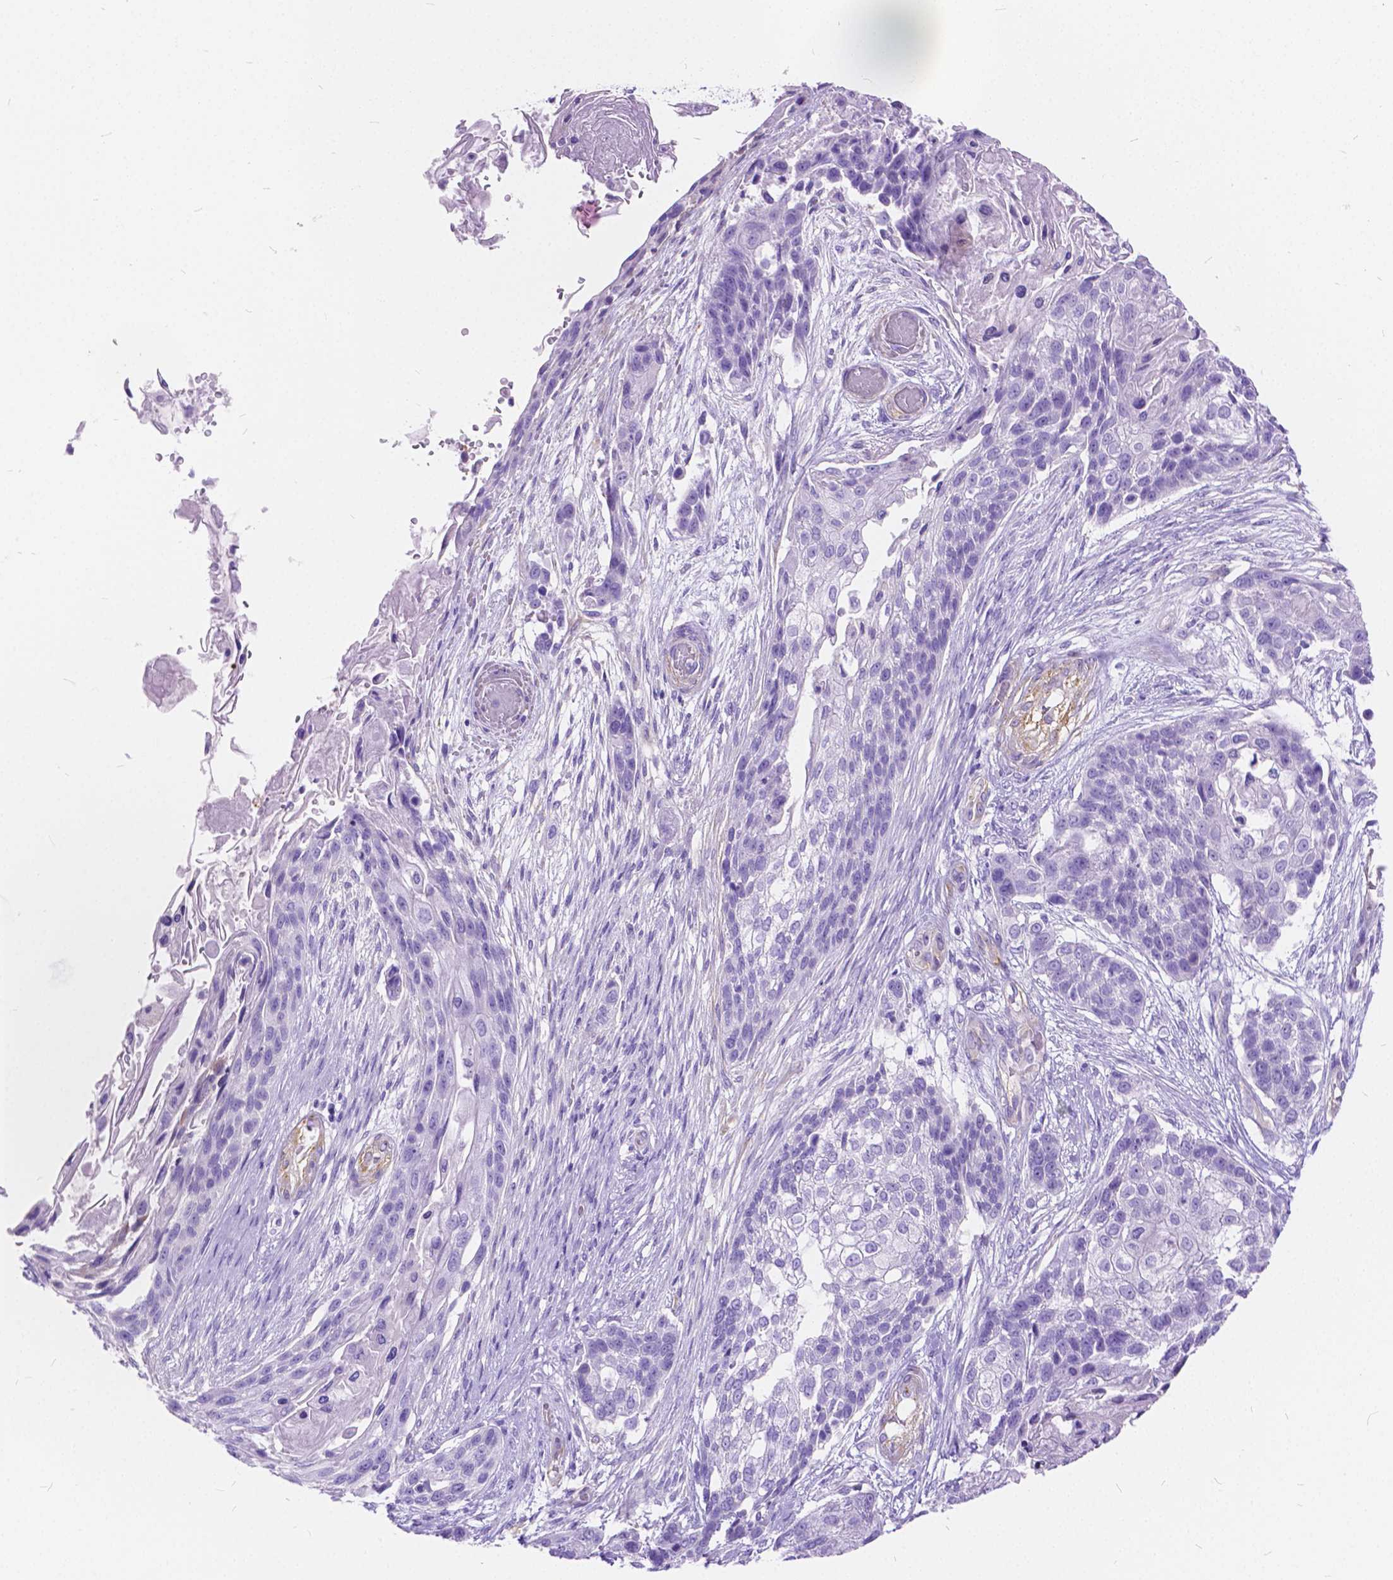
{"staining": {"intensity": "negative", "quantity": "none", "location": "none"}, "tissue": "lung cancer", "cell_type": "Tumor cells", "image_type": "cancer", "snomed": [{"axis": "morphology", "description": "Squamous cell carcinoma, NOS"}, {"axis": "topography", "description": "Lung"}], "caption": "Image shows no protein positivity in tumor cells of squamous cell carcinoma (lung) tissue.", "gene": "CHRM1", "patient": {"sex": "male", "age": 69}}